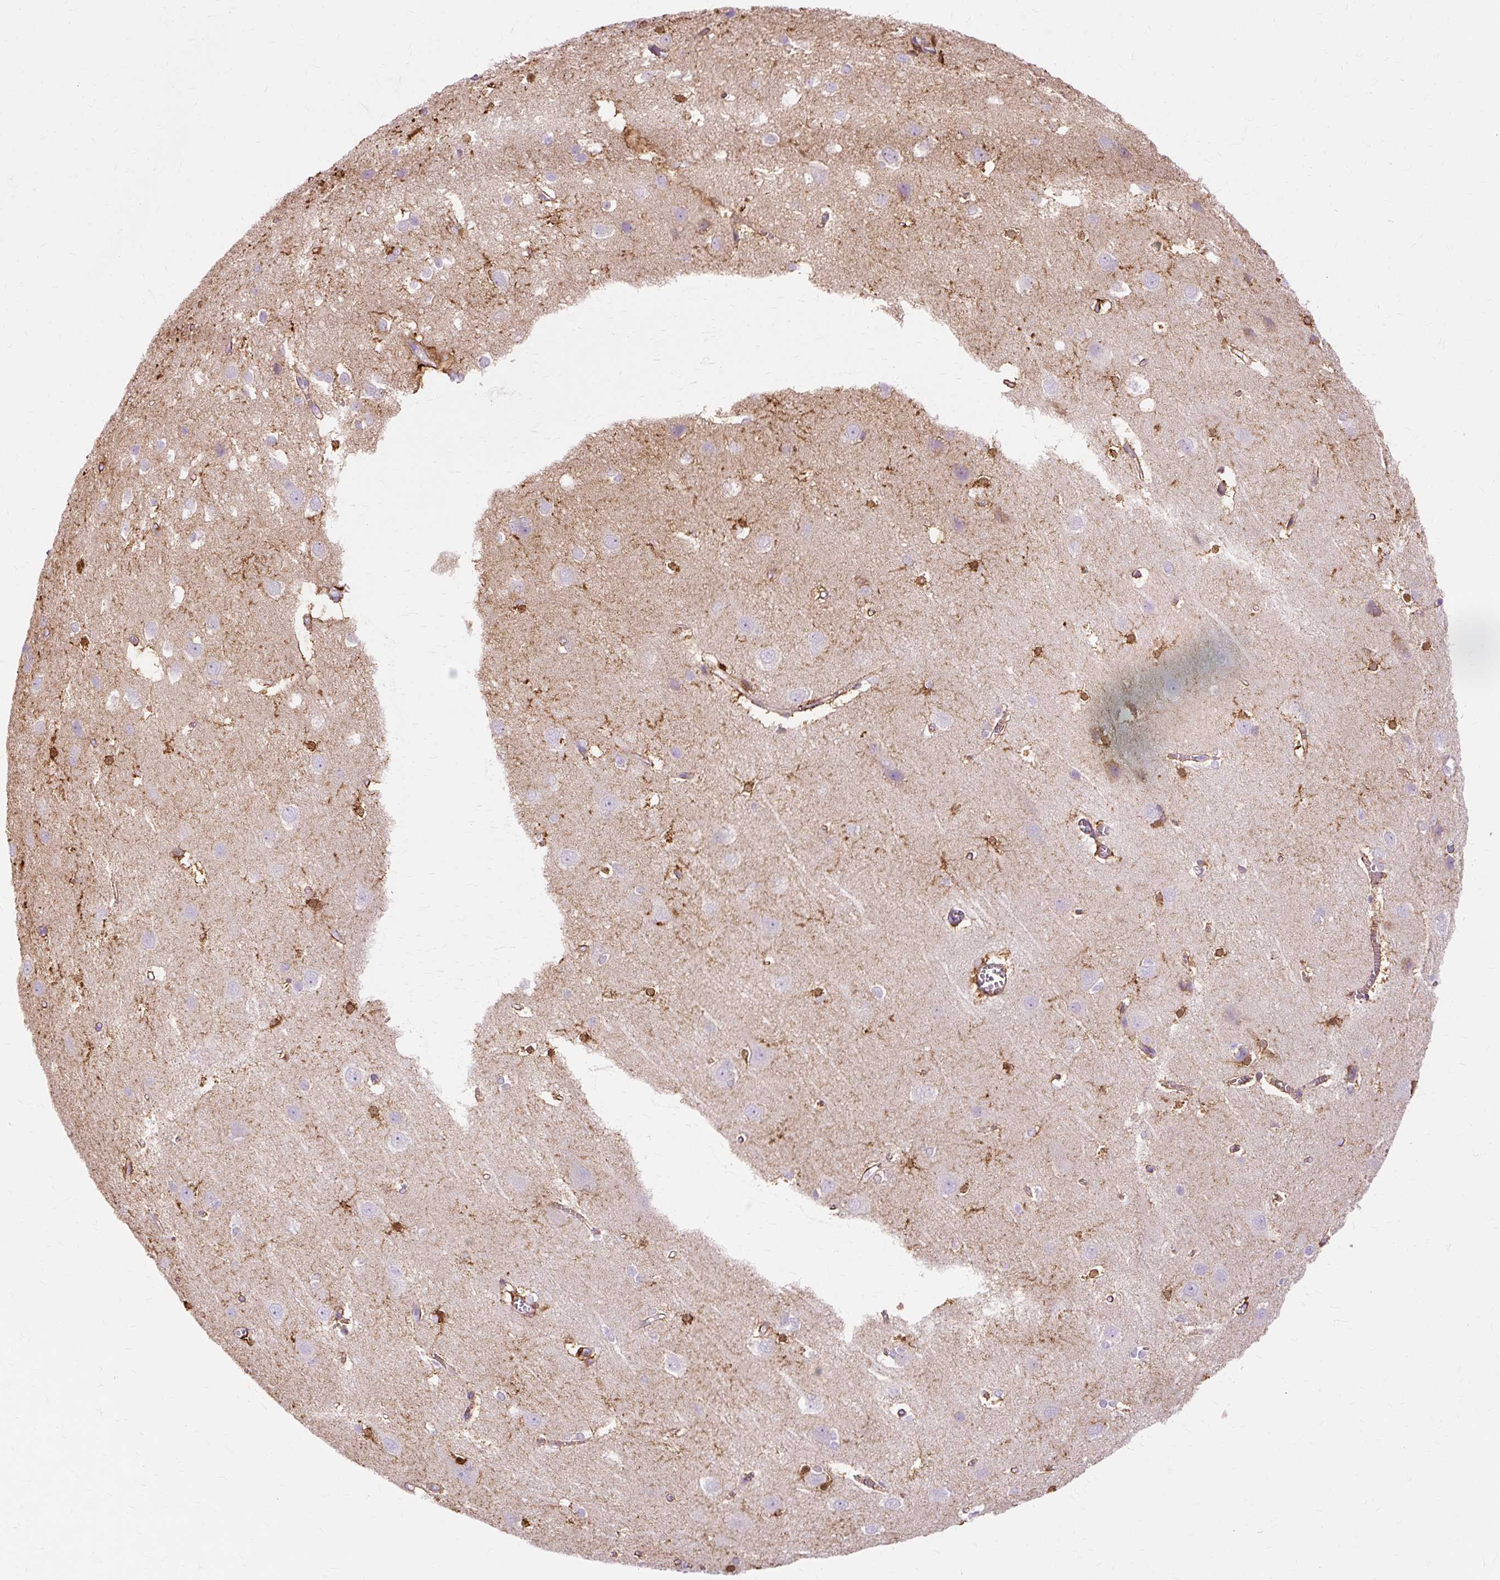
{"staining": {"intensity": "strong", "quantity": ">75%", "location": "cytoplasmic/membranous"}, "tissue": "cerebral cortex", "cell_type": "Endothelial cells", "image_type": "normal", "snomed": [{"axis": "morphology", "description": "Normal tissue, NOS"}, {"axis": "topography", "description": "Cerebral cortex"}], "caption": "High-magnification brightfield microscopy of normal cerebral cortex stained with DAB (brown) and counterstained with hematoxylin (blue). endothelial cells exhibit strong cytoplasmic/membranous positivity is identified in approximately>75% of cells. The staining was performed using DAB (3,3'-diaminobenzidine), with brown indicating positive protein expression. Nuclei are stained blue with hematoxylin.", "gene": "DCTN4", "patient": {"sex": "male", "age": 37}}